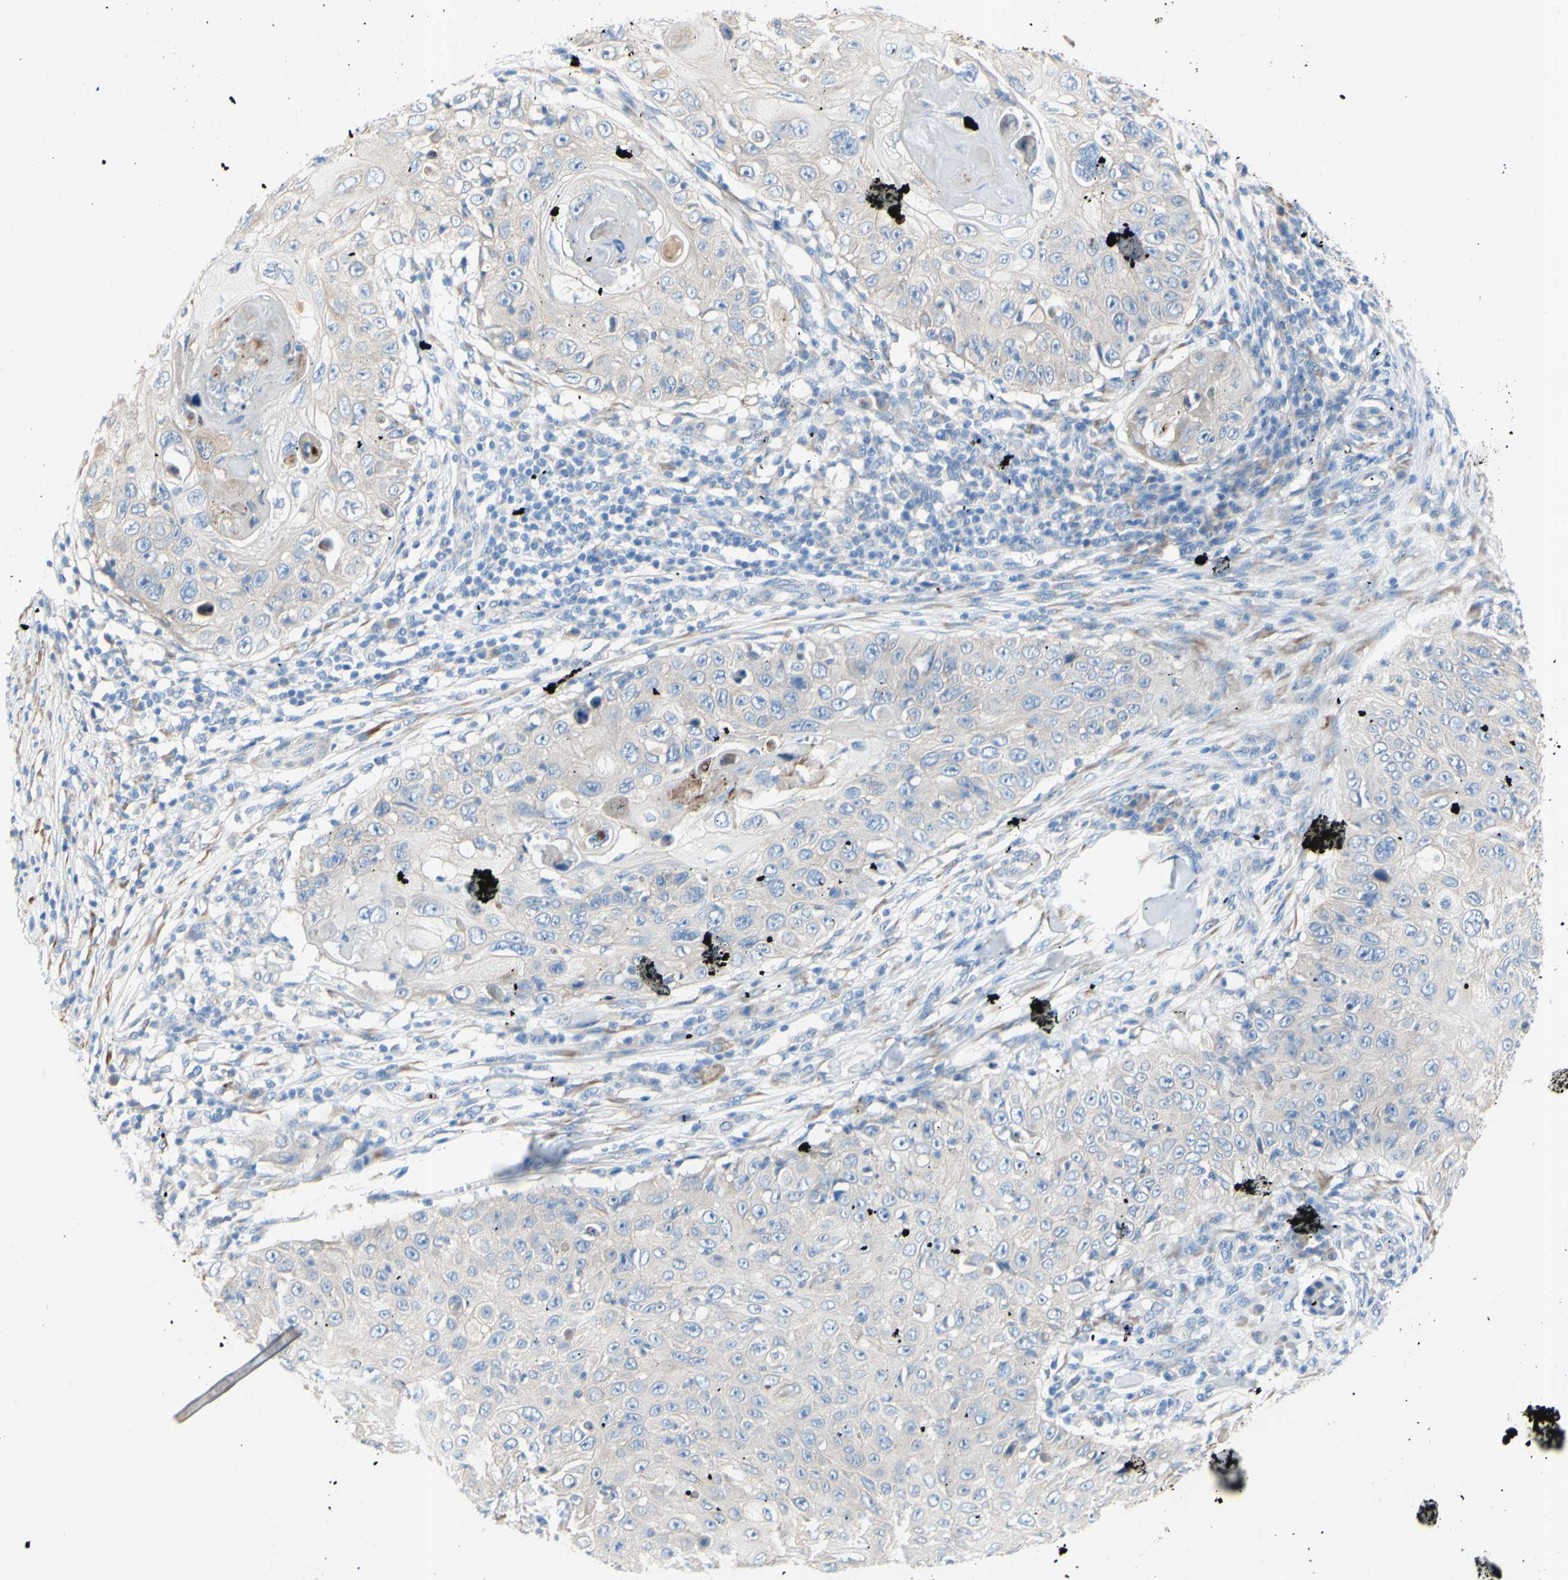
{"staining": {"intensity": "negative", "quantity": "none", "location": "none"}, "tissue": "skin cancer", "cell_type": "Tumor cells", "image_type": "cancer", "snomed": [{"axis": "morphology", "description": "Squamous cell carcinoma, NOS"}, {"axis": "topography", "description": "Skin"}], "caption": "The histopathology image demonstrates no significant staining in tumor cells of skin cancer (squamous cell carcinoma).", "gene": "TMIGD2", "patient": {"sex": "male", "age": 86}}